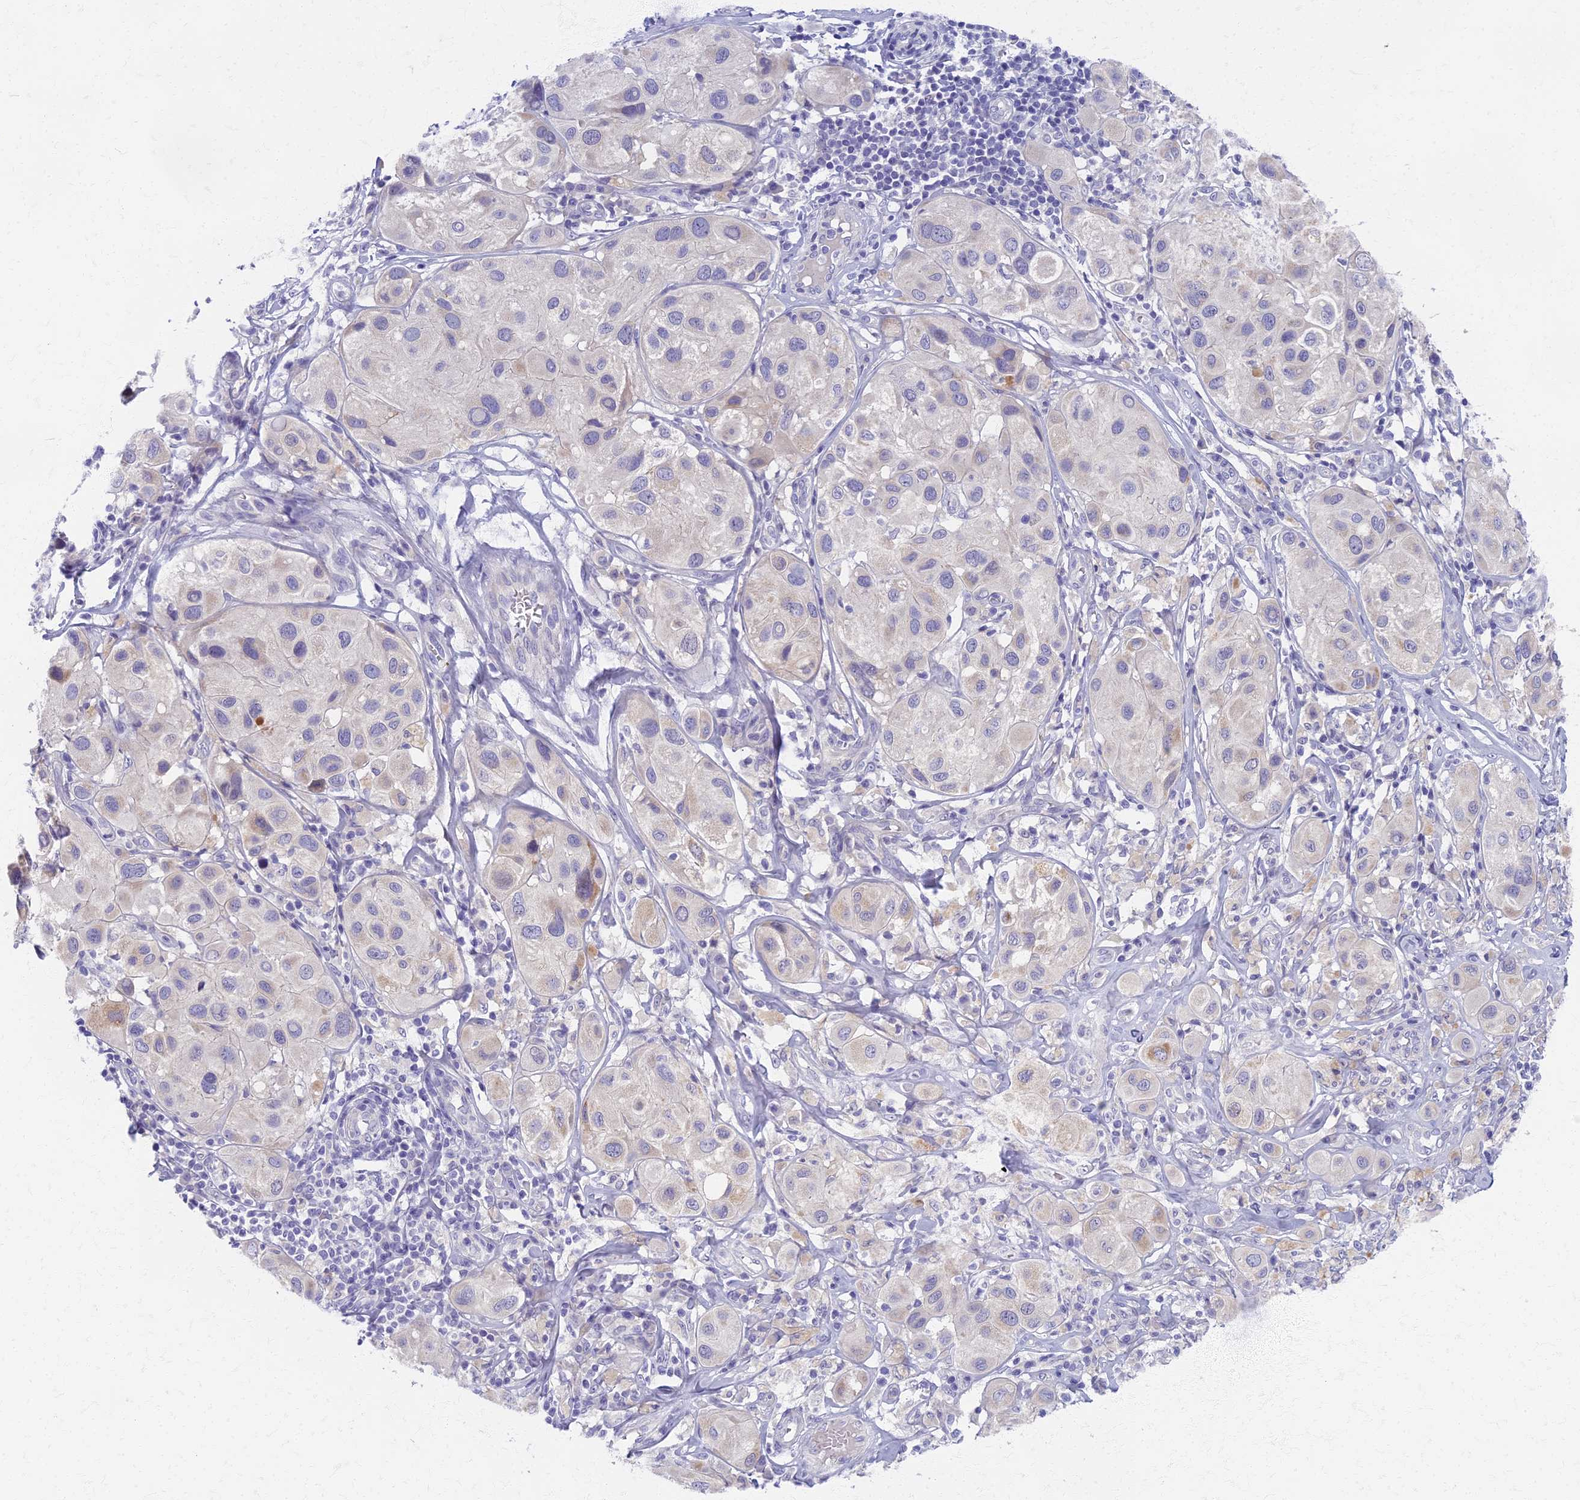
{"staining": {"intensity": "negative", "quantity": "none", "location": "none"}, "tissue": "melanoma", "cell_type": "Tumor cells", "image_type": "cancer", "snomed": [{"axis": "morphology", "description": "Malignant melanoma, Metastatic site"}, {"axis": "topography", "description": "Skin"}], "caption": "An immunohistochemistry photomicrograph of melanoma is shown. There is no staining in tumor cells of melanoma.", "gene": "AP4E1", "patient": {"sex": "male", "age": 41}}